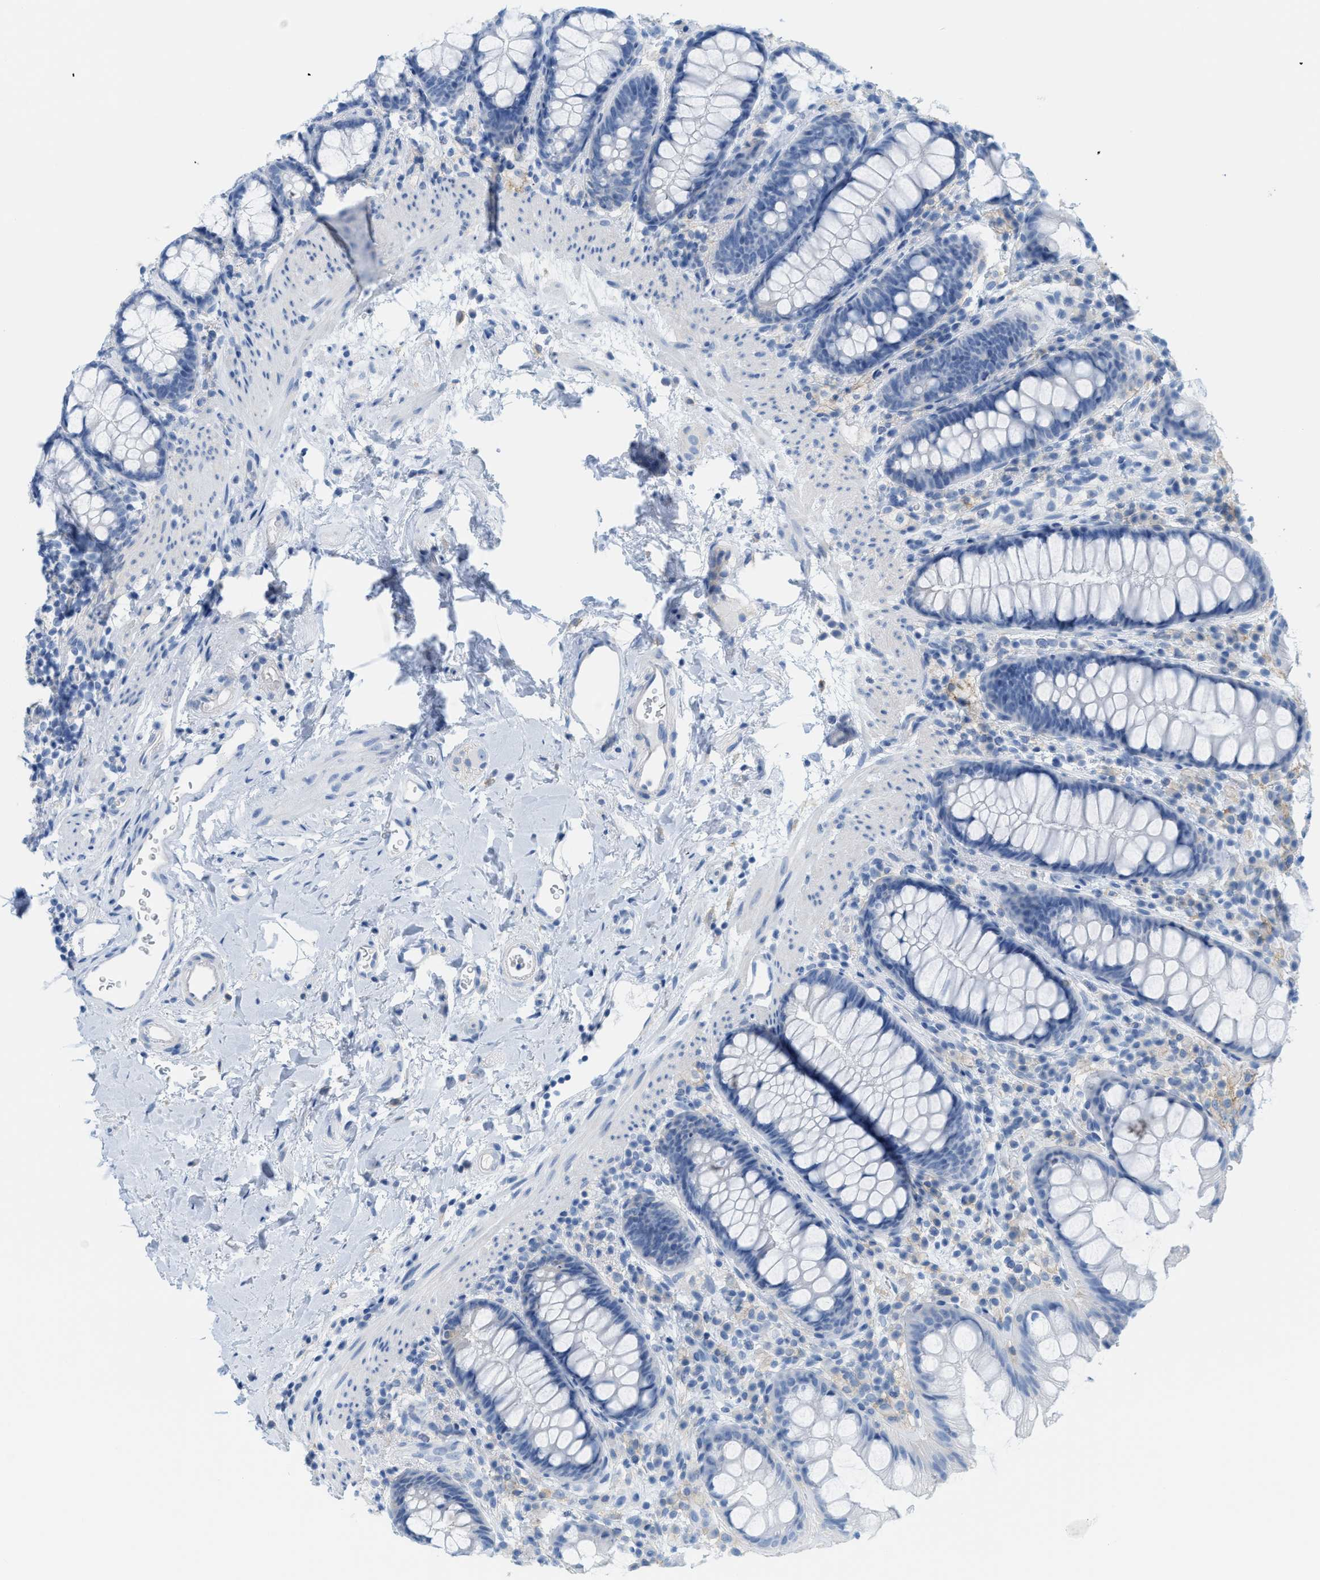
{"staining": {"intensity": "negative", "quantity": "none", "location": "none"}, "tissue": "rectum", "cell_type": "Glandular cells", "image_type": "normal", "snomed": [{"axis": "morphology", "description": "Normal tissue, NOS"}, {"axis": "topography", "description": "Rectum"}], "caption": "This is an IHC histopathology image of normal rectum. There is no staining in glandular cells.", "gene": "SLC3A2", "patient": {"sex": "female", "age": 65}}